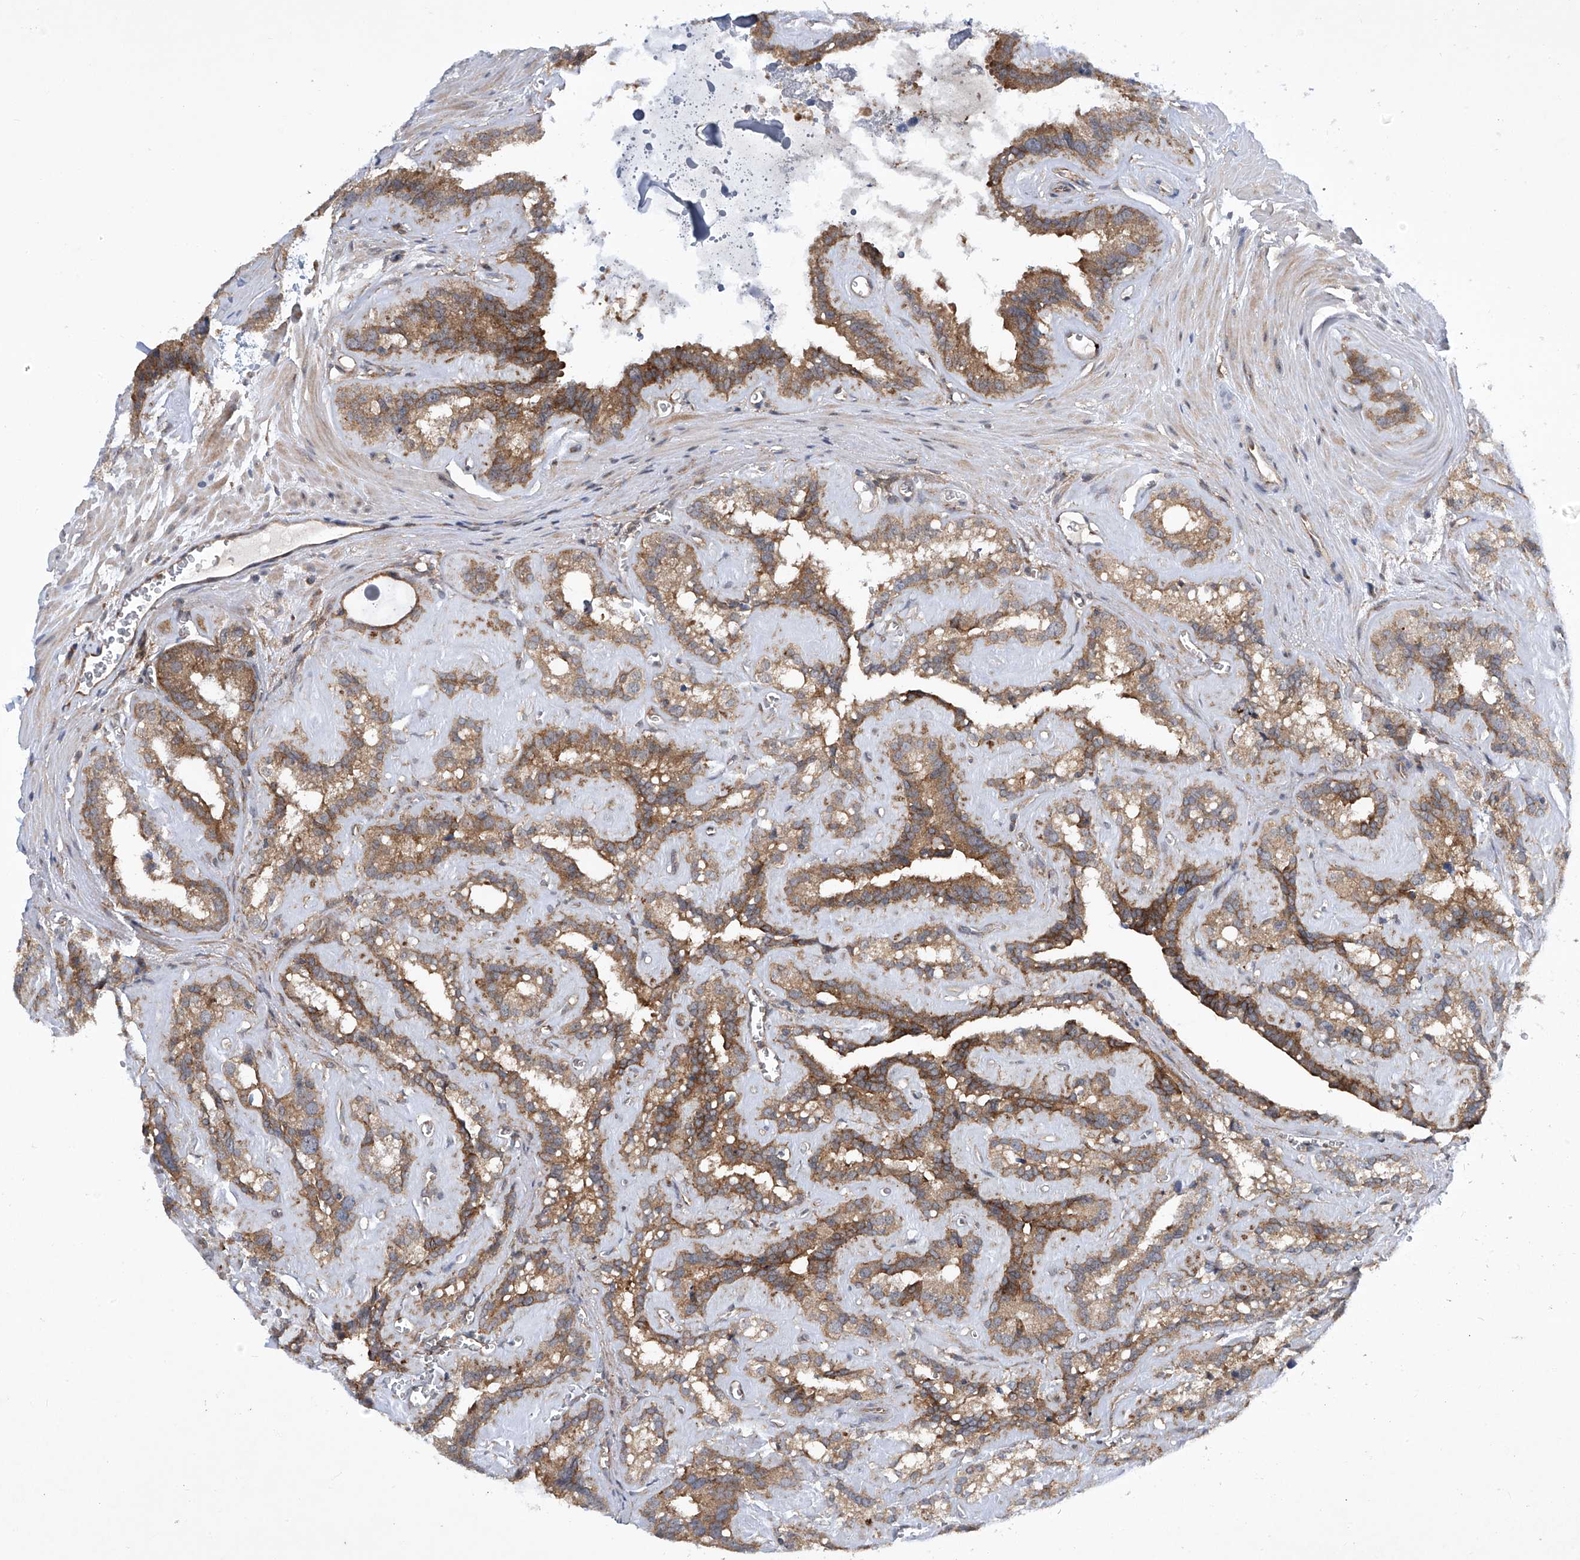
{"staining": {"intensity": "moderate", "quantity": ">75%", "location": "cytoplasmic/membranous"}, "tissue": "seminal vesicle", "cell_type": "Glandular cells", "image_type": "normal", "snomed": [{"axis": "morphology", "description": "Normal tissue, NOS"}, {"axis": "topography", "description": "Prostate"}, {"axis": "topography", "description": "Seminal veicle"}], "caption": "Protein expression analysis of unremarkable seminal vesicle reveals moderate cytoplasmic/membranous positivity in approximately >75% of glandular cells.", "gene": "CISH", "patient": {"sex": "male", "age": 59}}